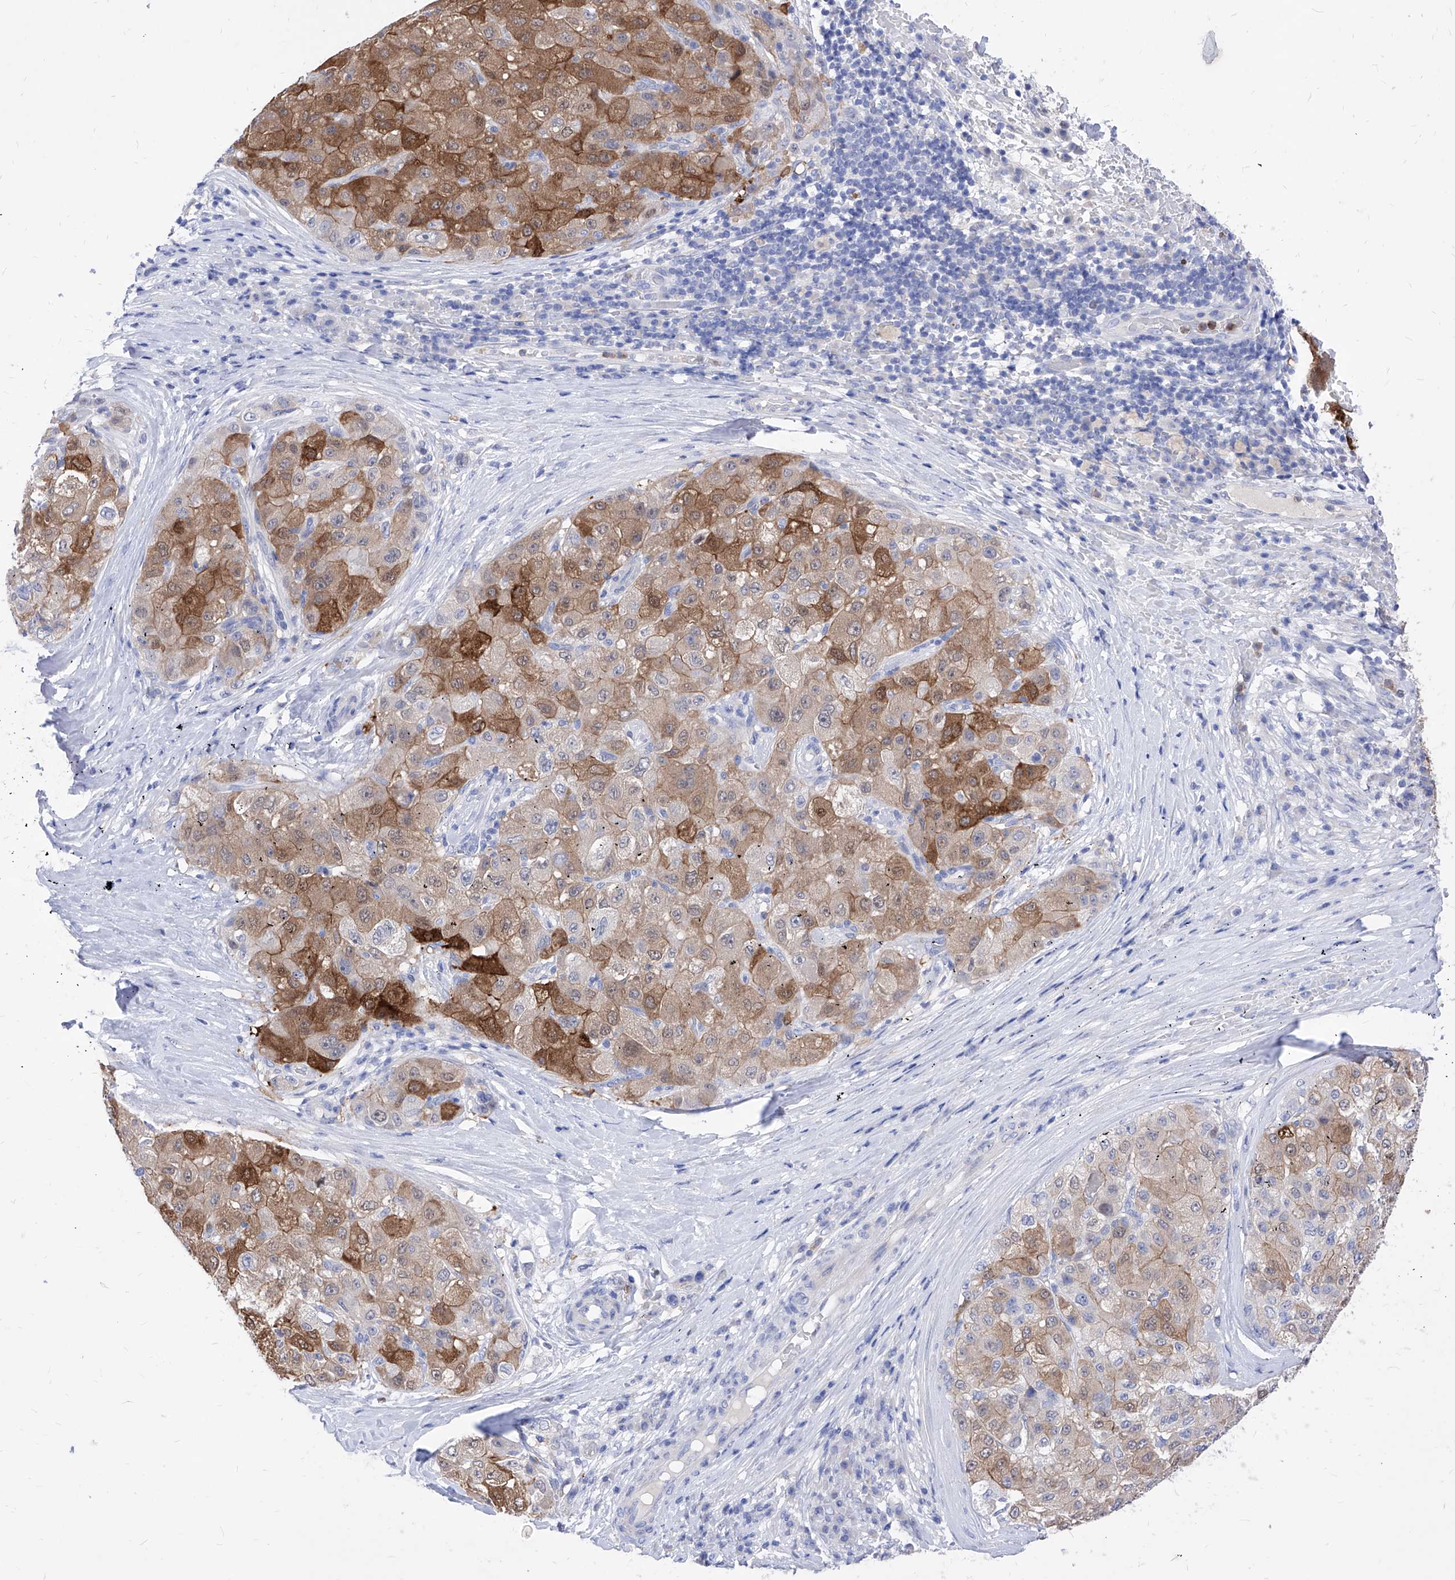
{"staining": {"intensity": "strong", "quantity": "25%-75%", "location": "cytoplasmic/membranous,nuclear"}, "tissue": "liver cancer", "cell_type": "Tumor cells", "image_type": "cancer", "snomed": [{"axis": "morphology", "description": "Carcinoma, Hepatocellular, NOS"}, {"axis": "topography", "description": "Liver"}], "caption": "Hepatocellular carcinoma (liver) stained for a protein reveals strong cytoplasmic/membranous and nuclear positivity in tumor cells.", "gene": "VAX1", "patient": {"sex": "male", "age": 80}}